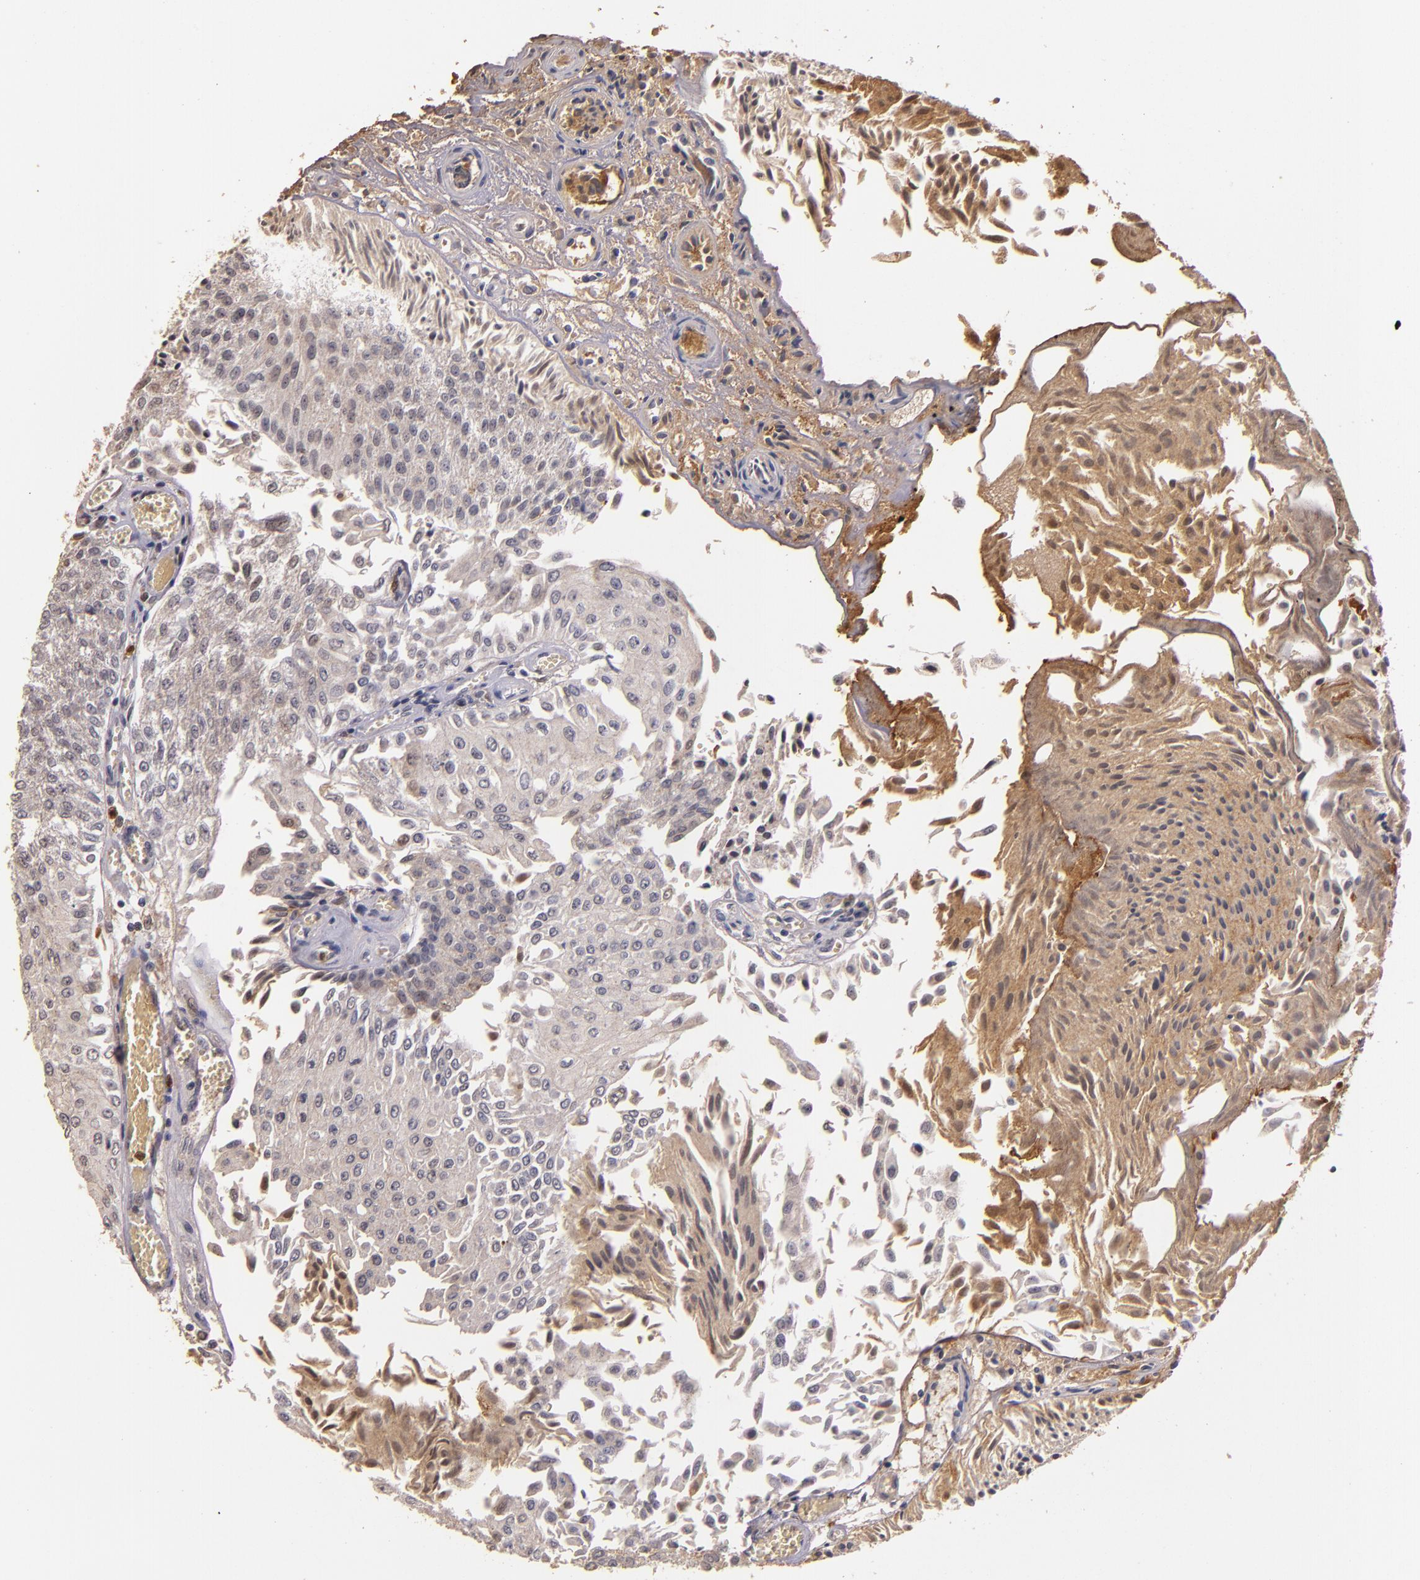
{"staining": {"intensity": "weak", "quantity": ">75%", "location": "cytoplasmic/membranous"}, "tissue": "urothelial cancer", "cell_type": "Tumor cells", "image_type": "cancer", "snomed": [{"axis": "morphology", "description": "Urothelial carcinoma, Low grade"}, {"axis": "topography", "description": "Urinary bladder"}], "caption": "The image displays staining of urothelial cancer, revealing weak cytoplasmic/membranous protein staining (brown color) within tumor cells.", "gene": "PTS", "patient": {"sex": "male", "age": 86}}